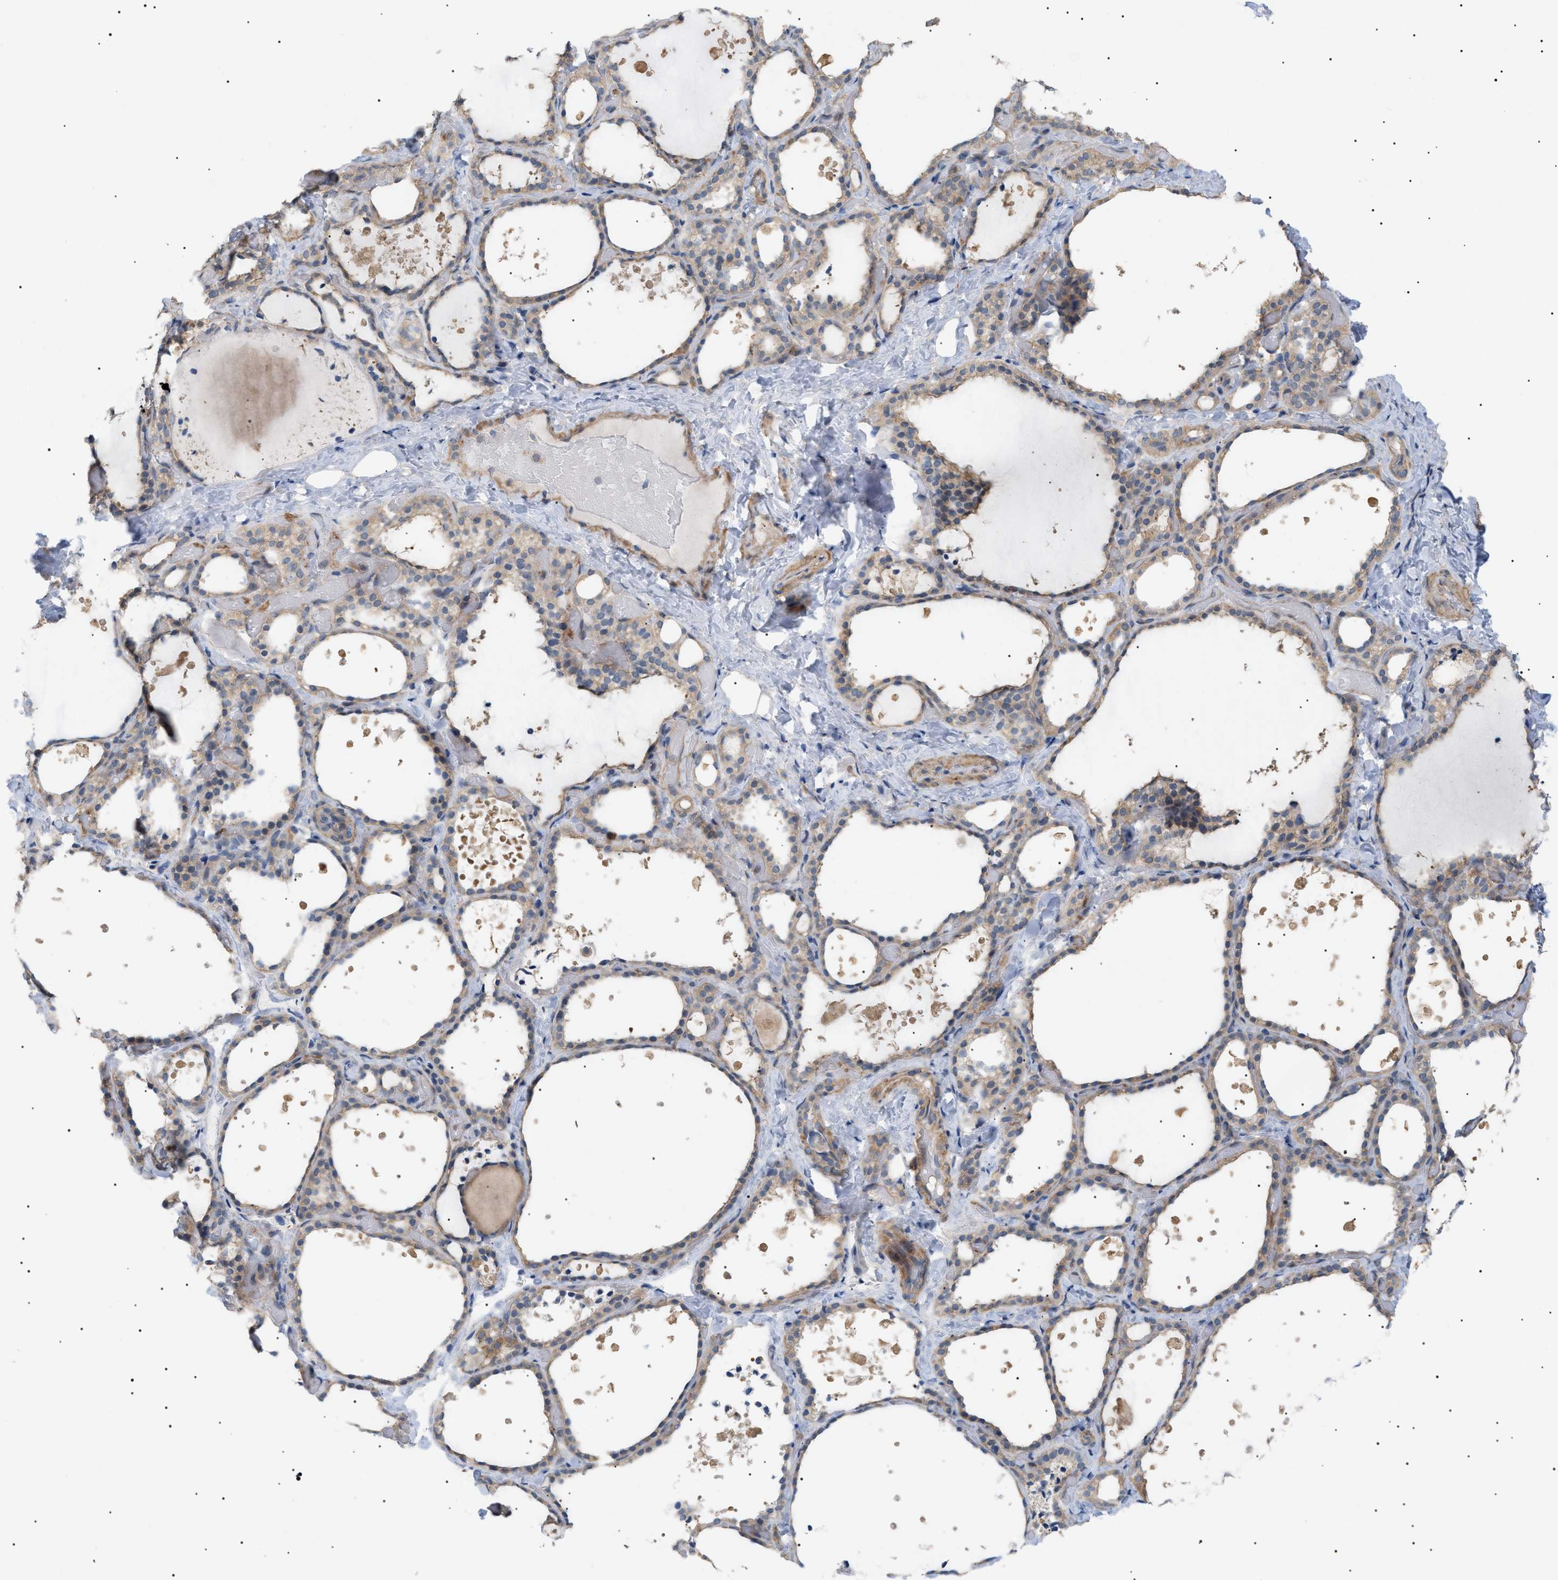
{"staining": {"intensity": "moderate", "quantity": ">75%", "location": "cytoplasmic/membranous"}, "tissue": "thyroid gland", "cell_type": "Glandular cells", "image_type": "normal", "snomed": [{"axis": "morphology", "description": "Normal tissue, NOS"}, {"axis": "topography", "description": "Thyroid gland"}], "caption": "Protein expression analysis of normal human thyroid gland reveals moderate cytoplasmic/membranous staining in approximately >75% of glandular cells.", "gene": "IRS2", "patient": {"sex": "female", "age": 44}}